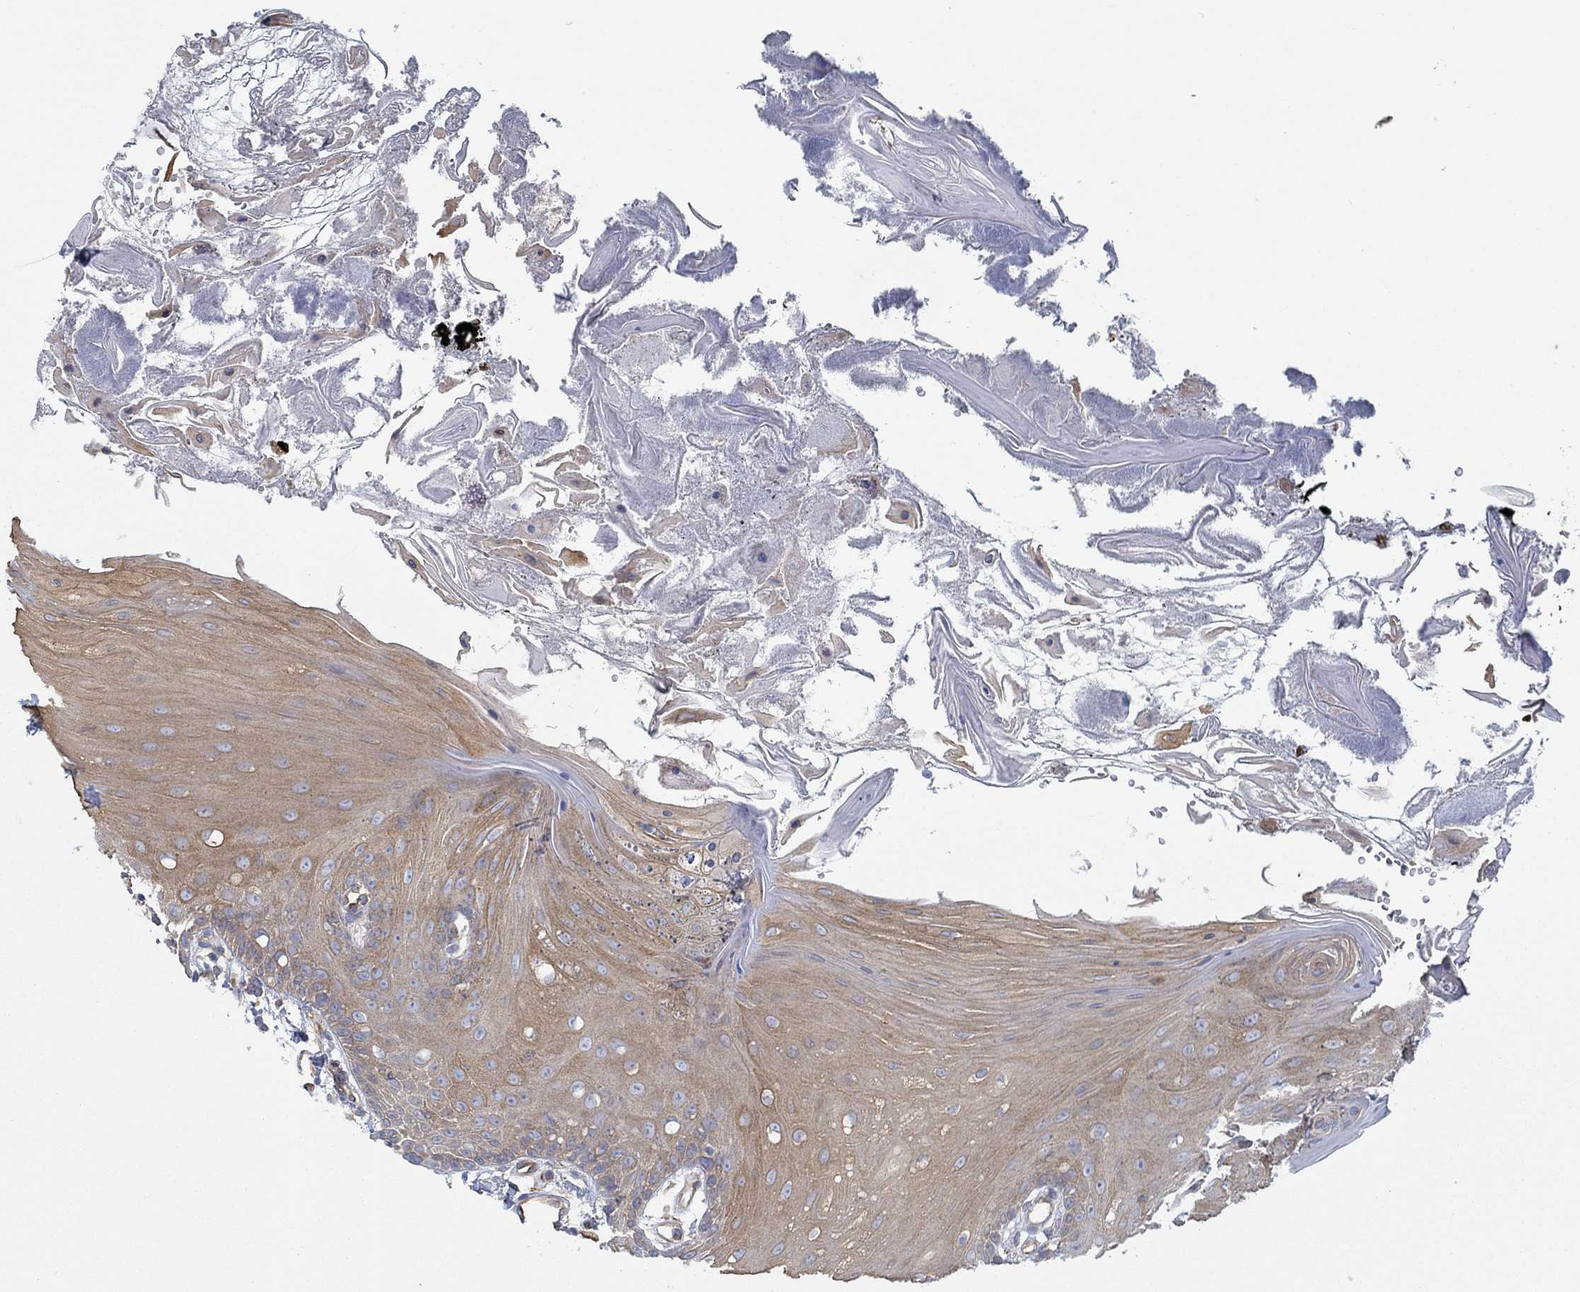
{"staining": {"intensity": "moderate", "quantity": "25%-75%", "location": "cytoplasmic/membranous"}, "tissue": "oral mucosa", "cell_type": "Squamous epithelial cells", "image_type": "normal", "snomed": [{"axis": "morphology", "description": "Normal tissue, NOS"}, {"axis": "morphology", "description": "Squamous cell carcinoma, NOS"}, {"axis": "topography", "description": "Oral tissue"}, {"axis": "topography", "description": "Head-Neck"}], "caption": "A micrograph of human oral mucosa stained for a protein reveals moderate cytoplasmic/membranous brown staining in squamous epithelial cells. Using DAB (brown) and hematoxylin (blue) stains, captured at high magnification using brightfield microscopy.", "gene": "SPAG9", "patient": {"sex": "male", "age": 69}}